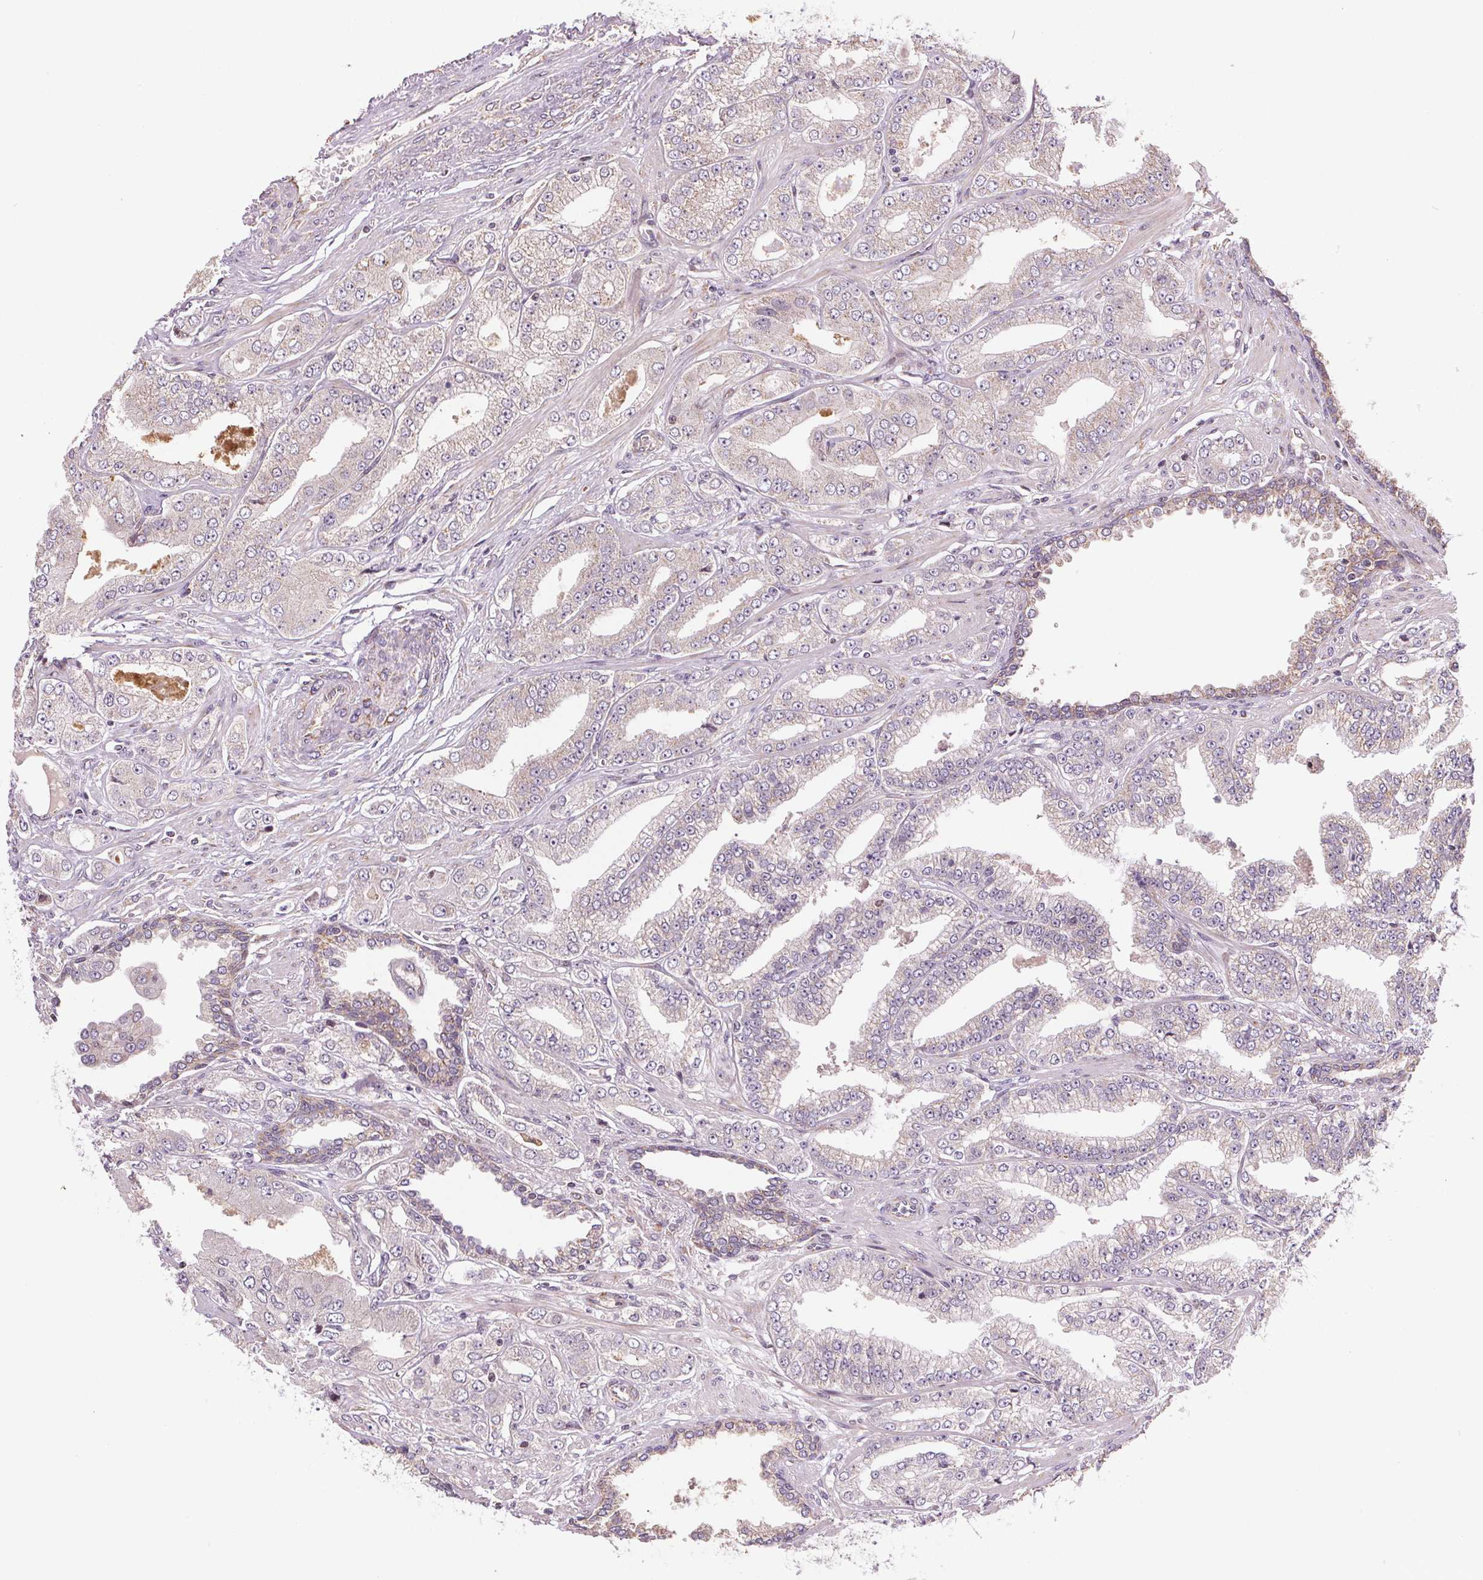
{"staining": {"intensity": "negative", "quantity": "none", "location": "none"}, "tissue": "prostate cancer", "cell_type": "Tumor cells", "image_type": "cancer", "snomed": [{"axis": "morphology", "description": "Adenocarcinoma, Low grade"}, {"axis": "topography", "description": "Prostate"}], "caption": "A micrograph of human prostate low-grade adenocarcinoma is negative for staining in tumor cells.", "gene": "SUCLA2", "patient": {"sex": "male", "age": 60}}